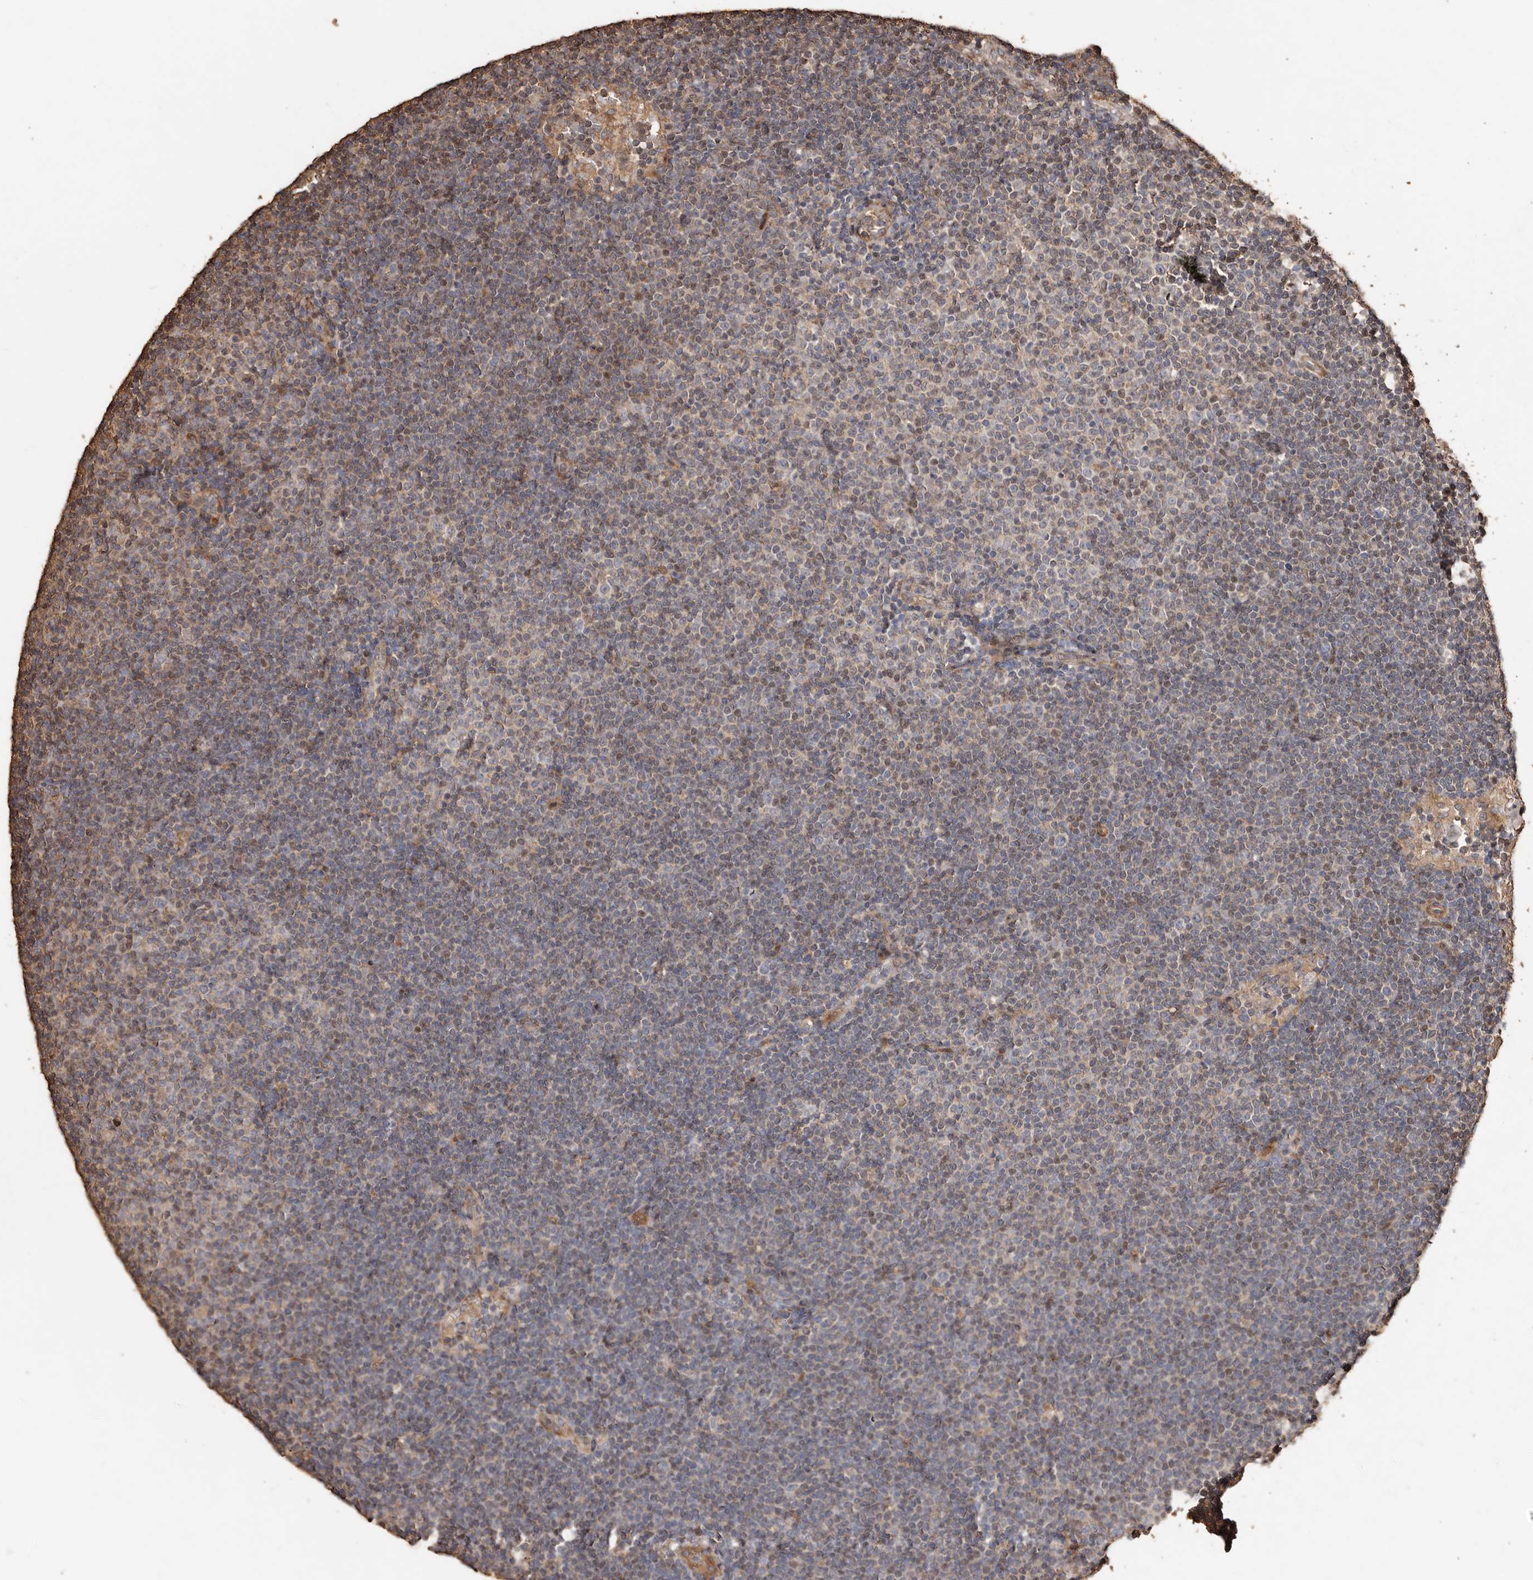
{"staining": {"intensity": "negative", "quantity": "none", "location": "none"}, "tissue": "lymphoma", "cell_type": "Tumor cells", "image_type": "cancer", "snomed": [{"axis": "morphology", "description": "Malignant lymphoma, non-Hodgkin's type, Low grade"}, {"axis": "topography", "description": "Lymph node"}], "caption": "This is an immunohistochemistry (IHC) photomicrograph of human low-grade malignant lymphoma, non-Hodgkin's type. There is no staining in tumor cells.", "gene": "RANBP17", "patient": {"sex": "female", "age": 53}}